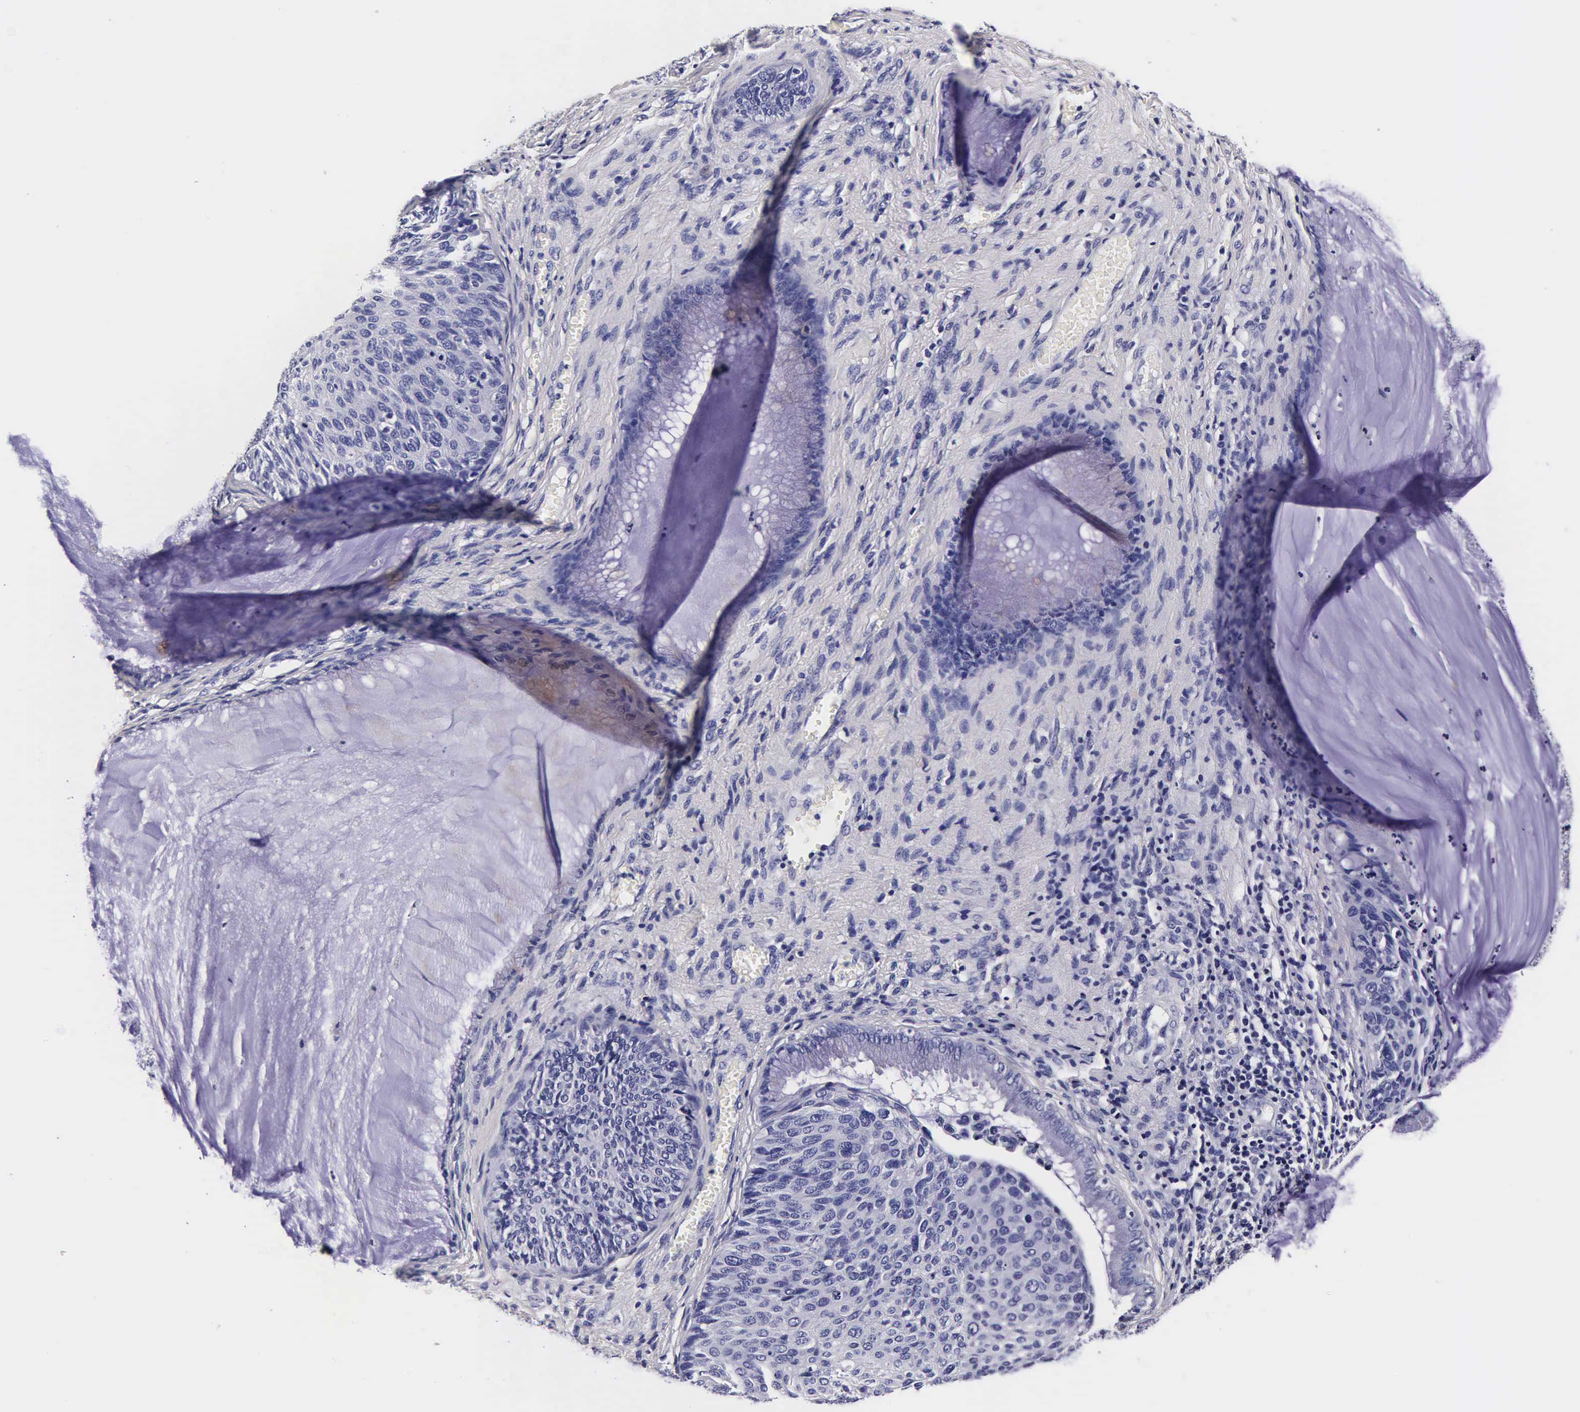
{"staining": {"intensity": "negative", "quantity": "none", "location": "none"}, "tissue": "cervical cancer", "cell_type": "Tumor cells", "image_type": "cancer", "snomed": [{"axis": "morphology", "description": "Squamous cell carcinoma, NOS"}, {"axis": "topography", "description": "Cervix"}], "caption": "DAB immunohistochemical staining of cervical squamous cell carcinoma displays no significant positivity in tumor cells.", "gene": "IAPP", "patient": {"sex": "female", "age": 36}}